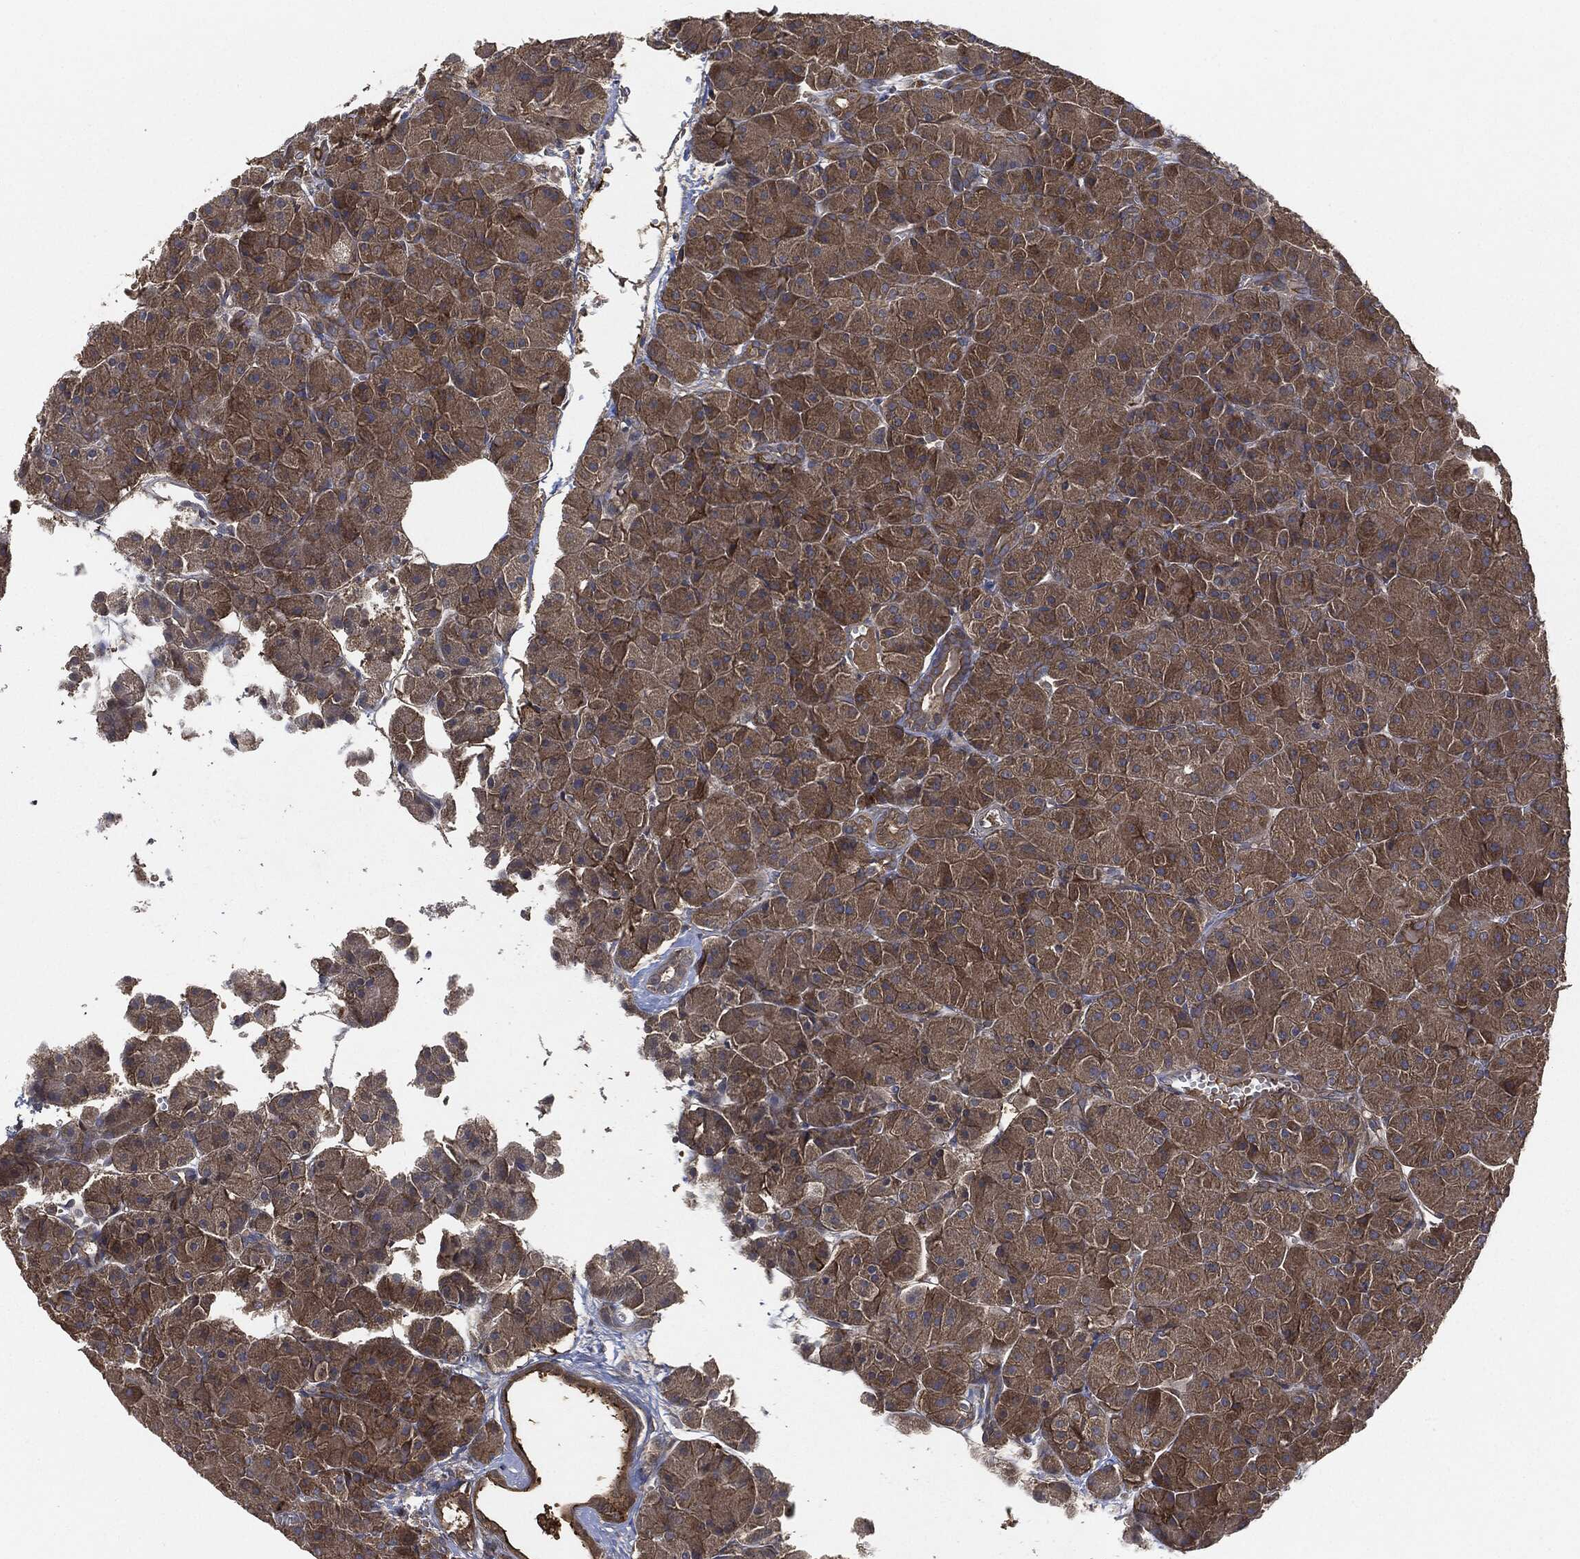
{"staining": {"intensity": "moderate", "quantity": ">75%", "location": "cytoplasmic/membranous"}, "tissue": "pancreas", "cell_type": "Exocrine glandular cells", "image_type": "normal", "snomed": [{"axis": "morphology", "description": "Normal tissue, NOS"}, {"axis": "topography", "description": "Pancreas"}], "caption": "High-magnification brightfield microscopy of benign pancreas stained with DAB (3,3'-diaminobenzidine) (brown) and counterstained with hematoxylin (blue). exocrine glandular cells exhibit moderate cytoplasmic/membranous staining is present in about>75% of cells. The staining is performed using DAB brown chromogen to label protein expression. The nuclei are counter-stained blue using hematoxylin.", "gene": "BRAF", "patient": {"sex": "male", "age": 61}}